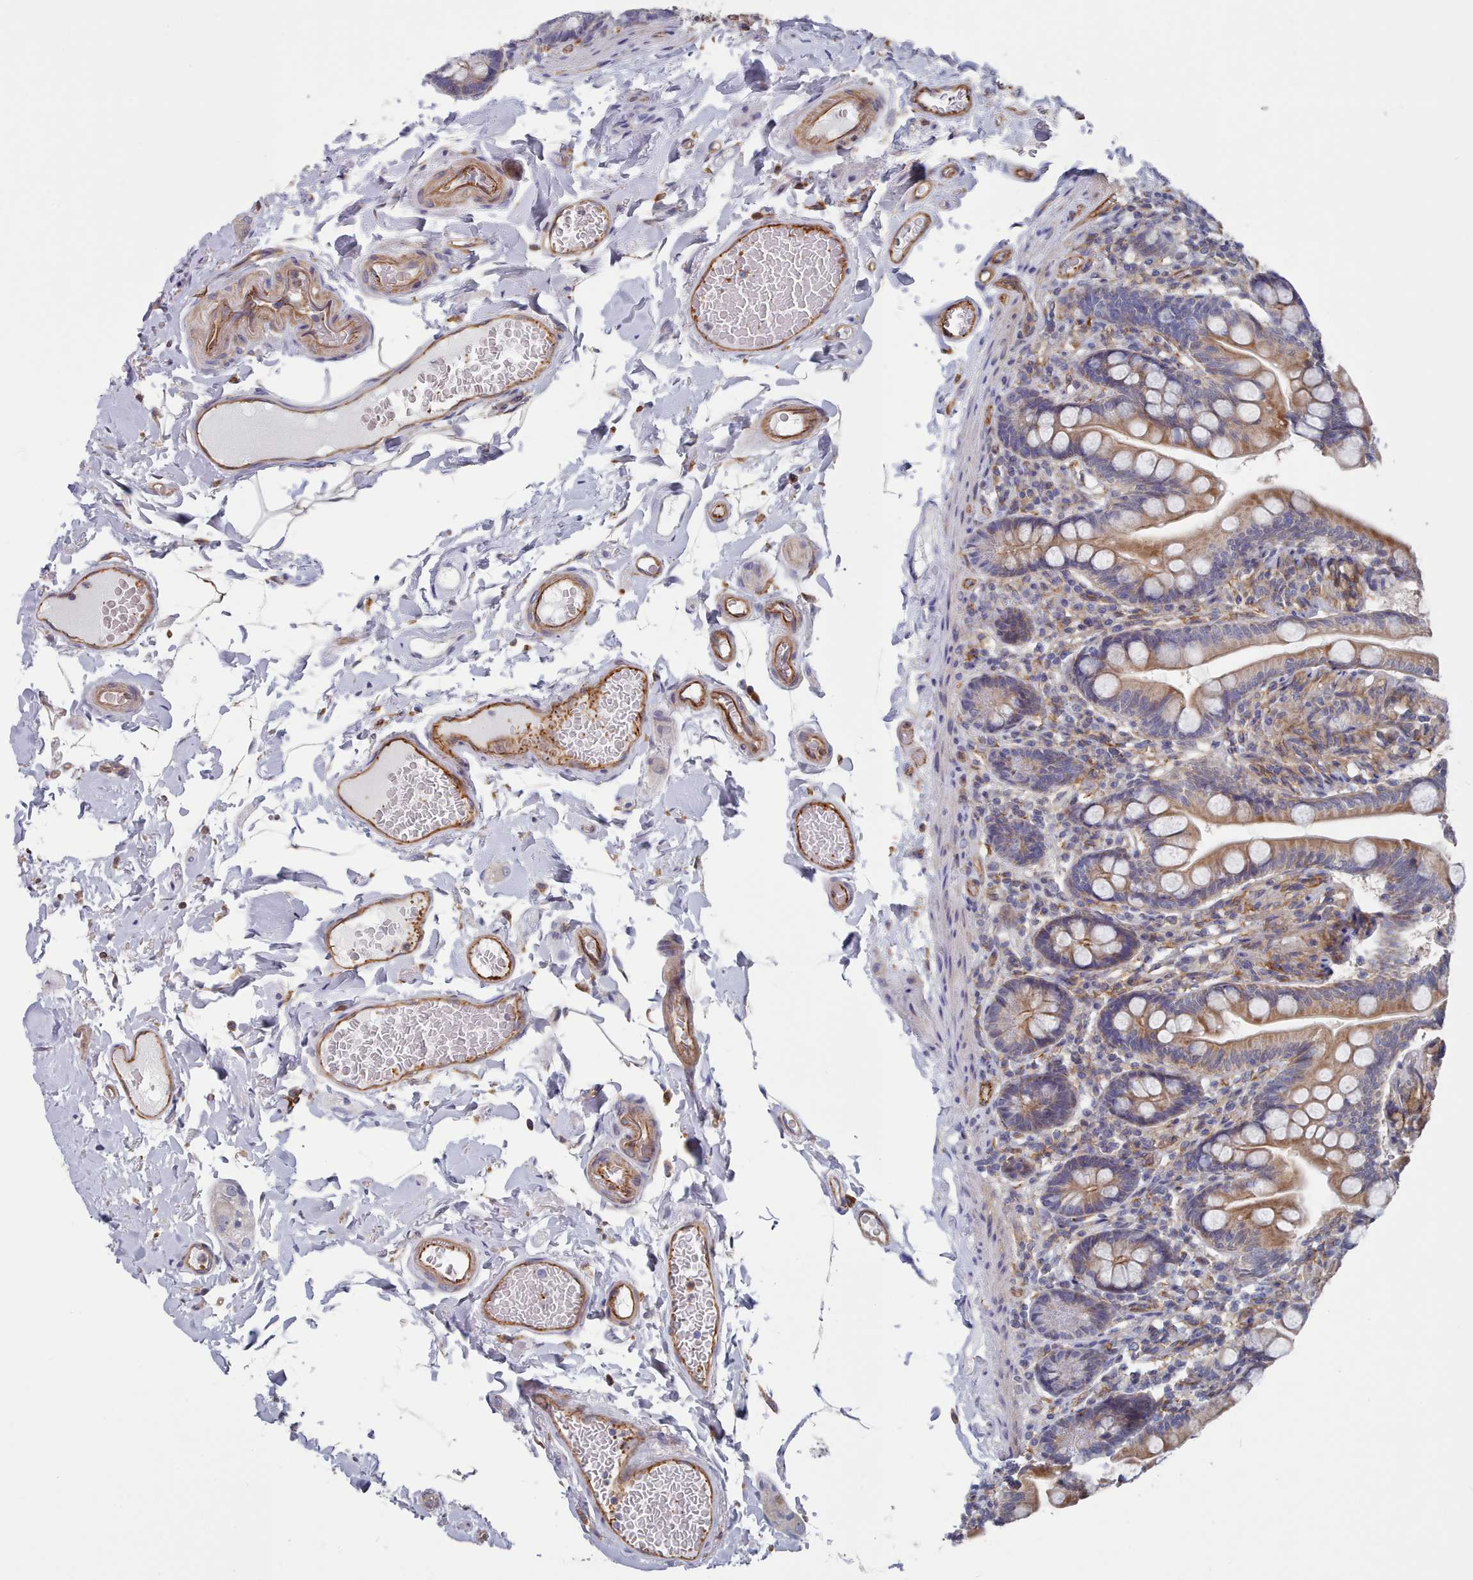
{"staining": {"intensity": "strong", "quantity": ">75%", "location": "cytoplasmic/membranous"}, "tissue": "small intestine", "cell_type": "Glandular cells", "image_type": "normal", "snomed": [{"axis": "morphology", "description": "Normal tissue, NOS"}, {"axis": "topography", "description": "Small intestine"}], "caption": "Protein positivity by immunohistochemistry (IHC) reveals strong cytoplasmic/membranous staining in about >75% of glandular cells in benign small intestine.", "gene": "G6PC1", "patient": {"sex": "female", "age": 64}}